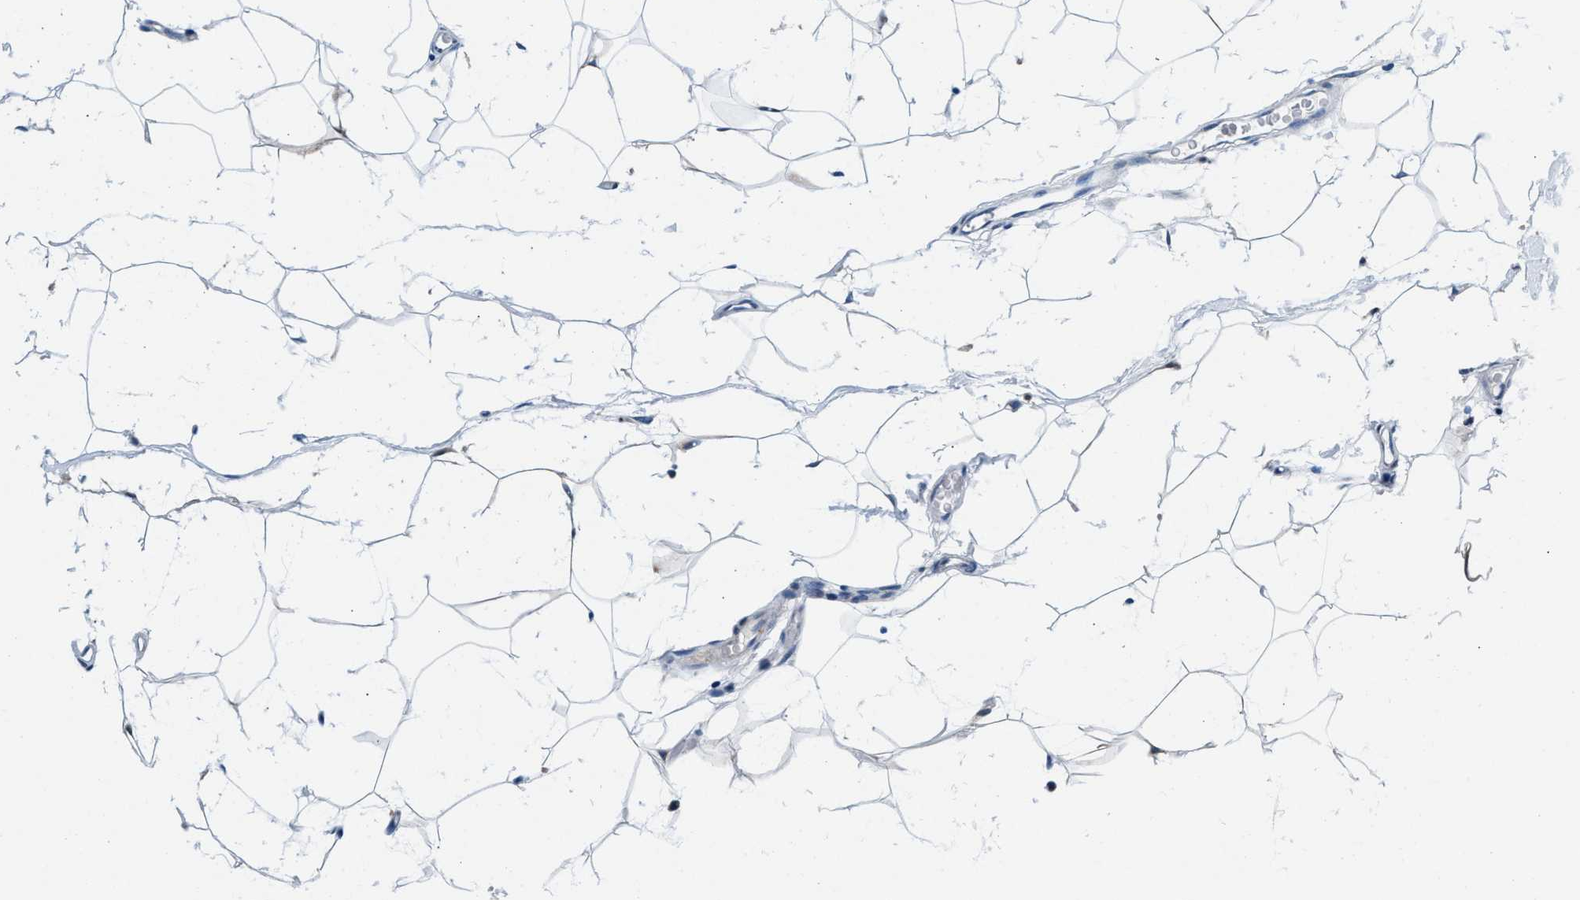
{"staining": {"intensity": "negative", "quantity": "none", "location": "none"}, "tissue": "breast cancer", "cell_type": "Tumor cells", "image_type": "cancer", "snomed": [{"axis": "morphology", "description": "Lobular carcinoma"}, {"axis": "topography", "description": "Skin"}, {"axis": "topography", "description": "Breast"}], "caption": "This histopathology image is of lobular carcinoma (breast) stained with IHC to label a protein in brown with the nuclei are counter-stained blue. There is no positivity in tumor cells.", "gene": "SLFN11", "patient": {"sex": "female", "age": 46}}